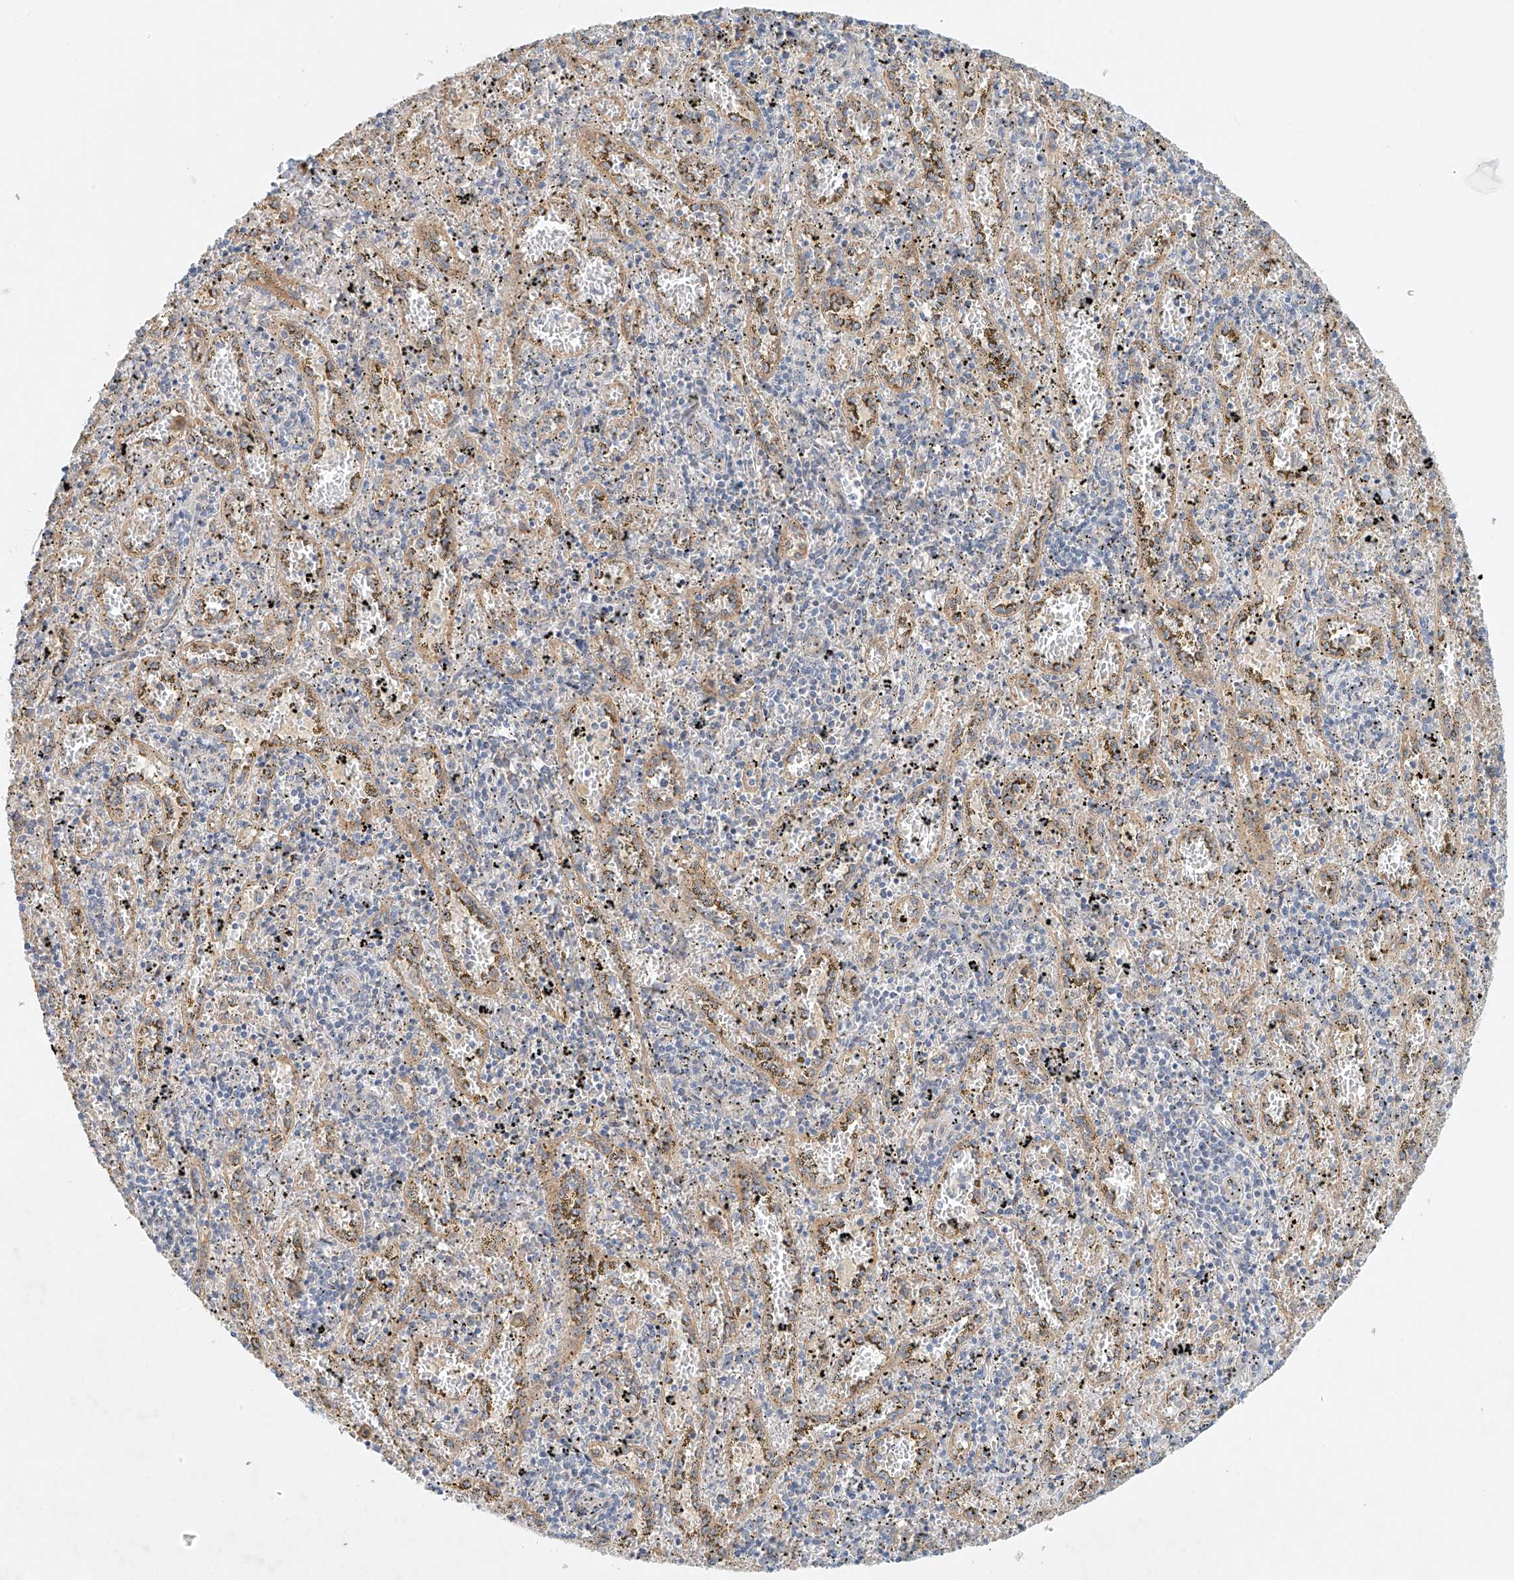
{"staining": {"intensity": "negative", "quantity": "none", "location": "none"}, "tissue": "spleen", "cell_type": "Cells in red pulp", "image_type": "normal", "snomed": [{"axis": "morphology", "description": "Normal tissue, NOS"}, {"axis": "topography", "description": "Spleen"}], "caption": "Micrograph shows no protein staining in cells in red pulp of normal spleen.", "gene": "ENSG00000266202", "patient": {"sex": "male", "age": 11}}